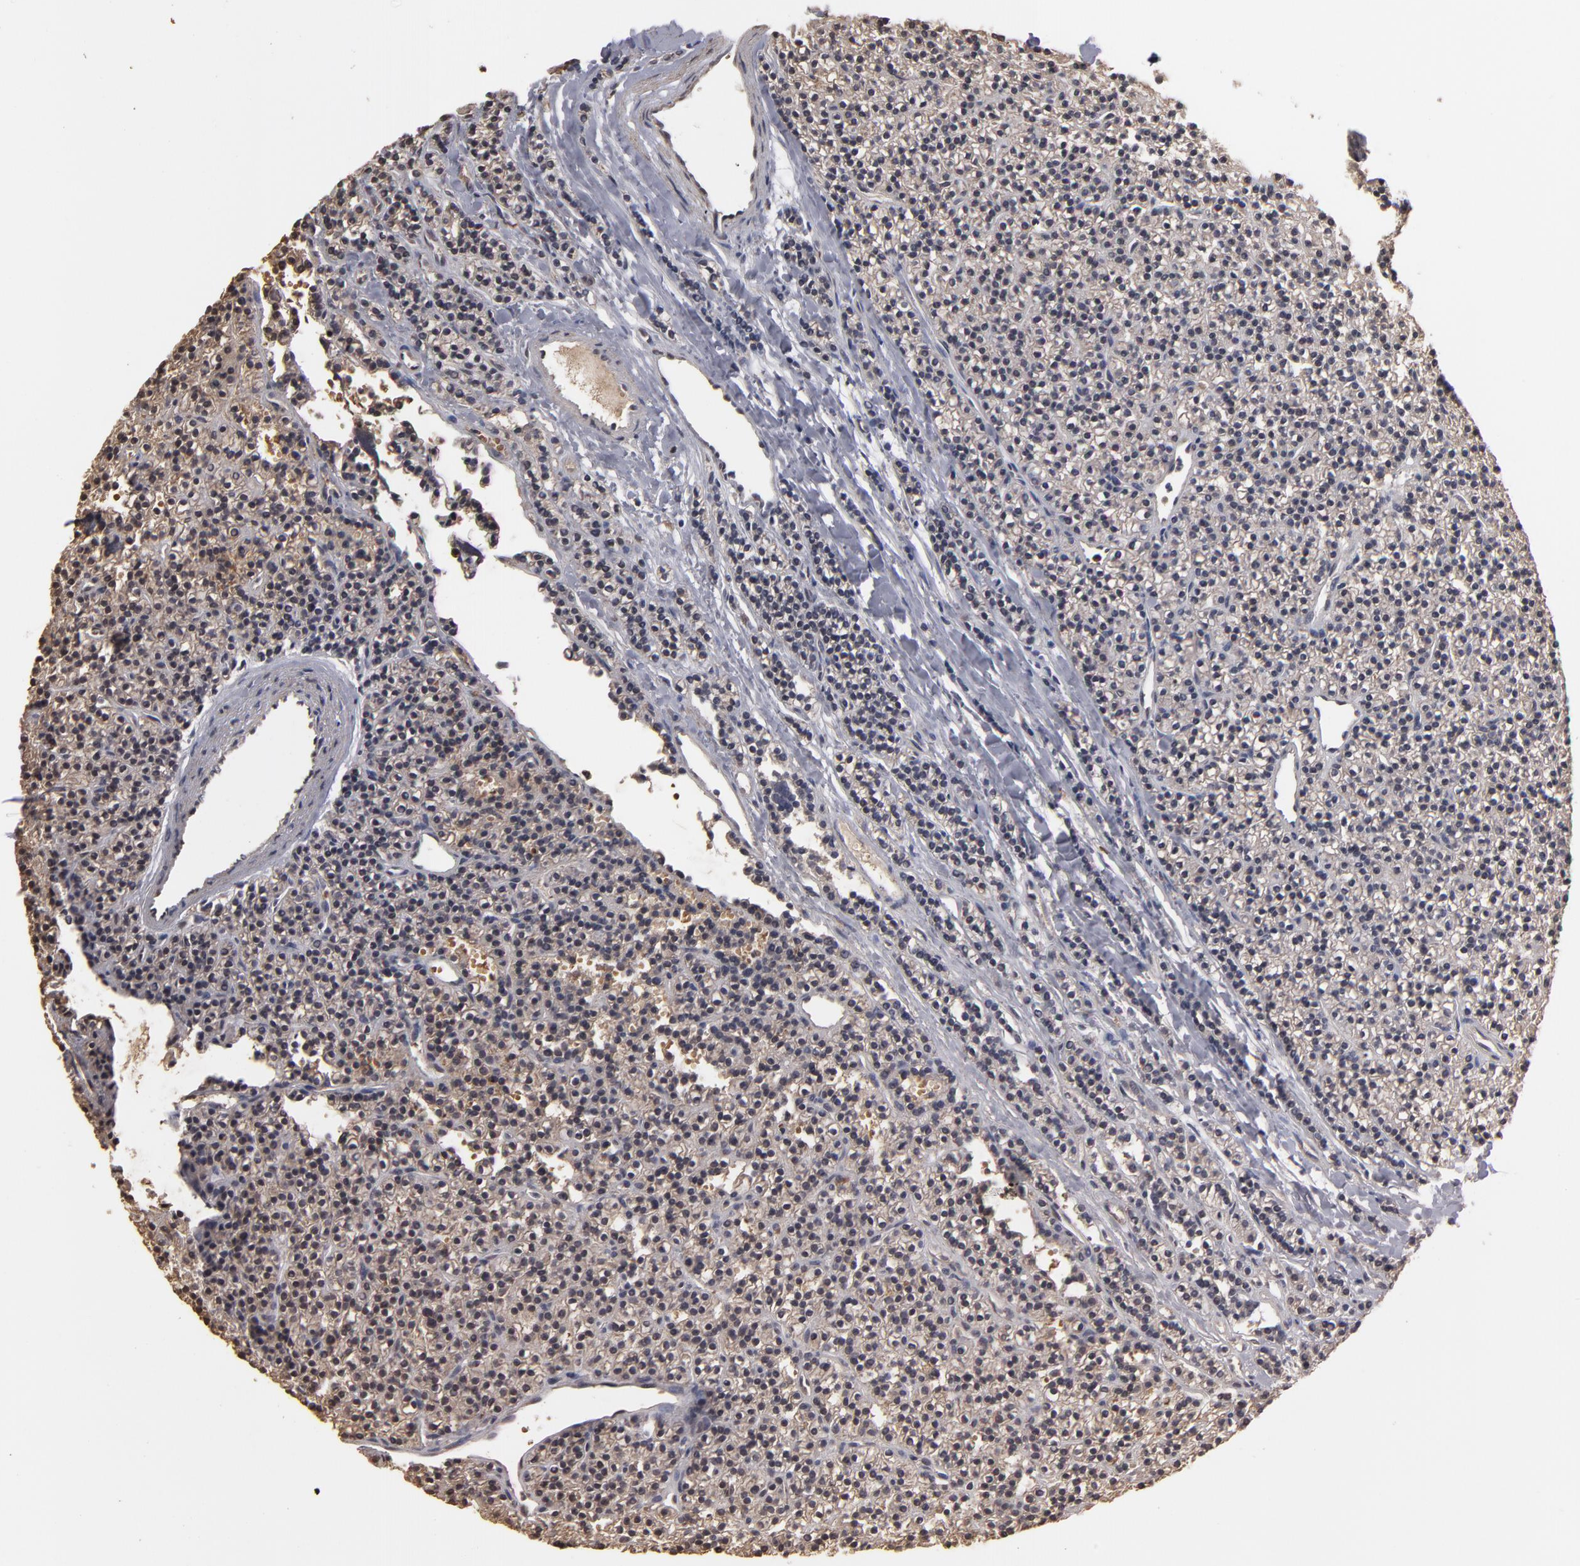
{"staining": {"intensity": "moderate", "quantity": "25%-75%", "location": "cytoplasmic/membranous,nuclear"}, "tissue": "parathyroid gland", "cell_type": "Glandular cells", "image_type": "normal", "snomed": [{"axis": "morphology", "description": "Normal tissue, NOS"}, {"axis": "topography", "description": "Parathyroid gland"}], "caption": "Immunohistochemical staining of normal human parathyroid gland shows moderate cytoplasmic/membranous,nuclear protein expression in about 25%-75% of glandular cells. Nuclei are stained in blue.", "gene": "RO60", "patient": {"sex": "female", "age": 45}}